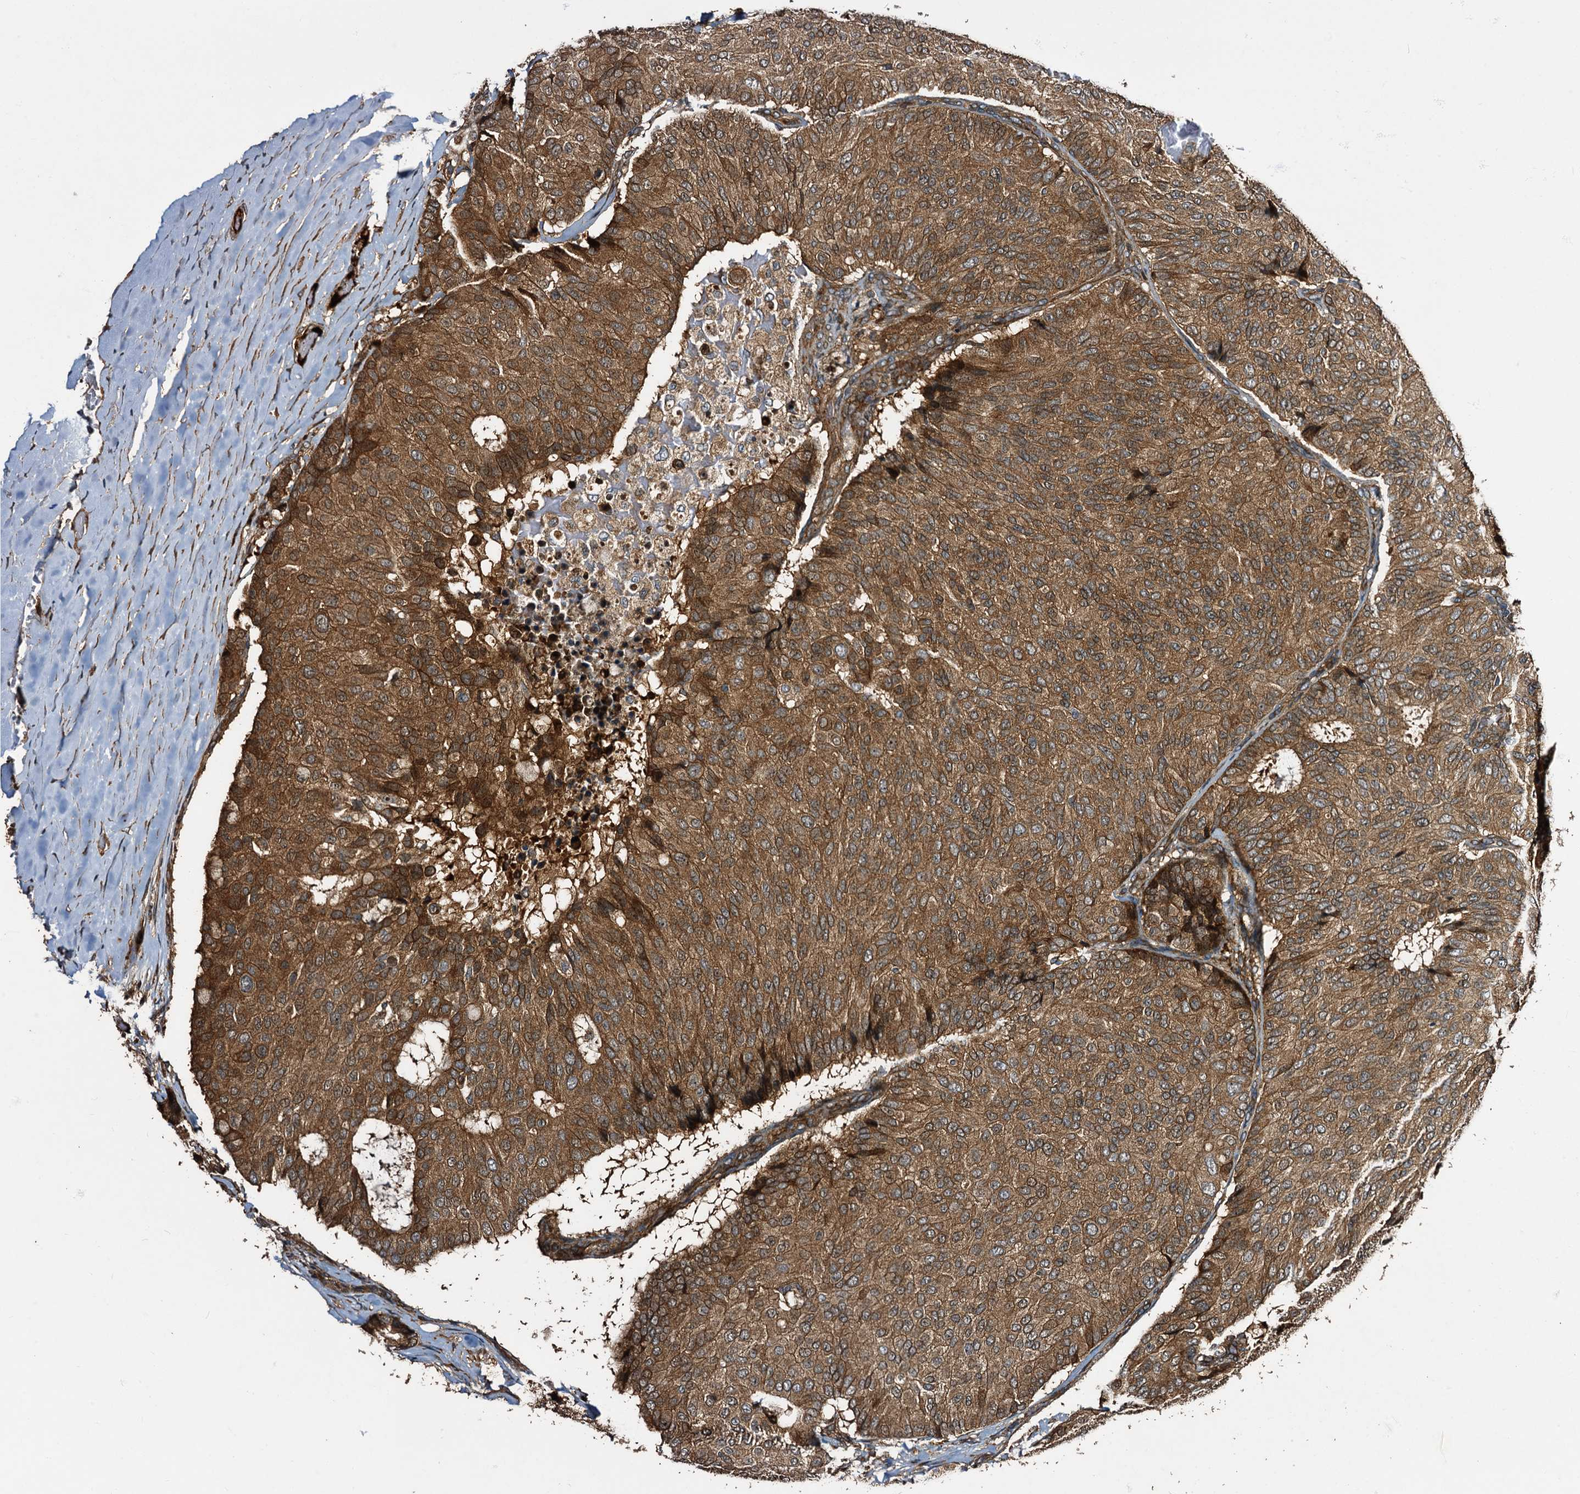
{"staining": {"intensity": "strong", "quantity": ">75%", "location": "cytoplasmic/membranous"}, "tissue": "breast cancer", "cell_type": "Tumor cells", "image_type": "cancer", "snomed": [{"axis": "morphology", "description": "Duct carcinoma"}, {"axis": "topography", "description": "Breast"}], "caption": "The image exhibits staining of invasive ductal carcinoma (breast), revealing strong cytoplasmic/membranous protein expression (brown color) within tumor cells.", "gene": "PEX5", "patient": {"sex": "female", "age": 75}}